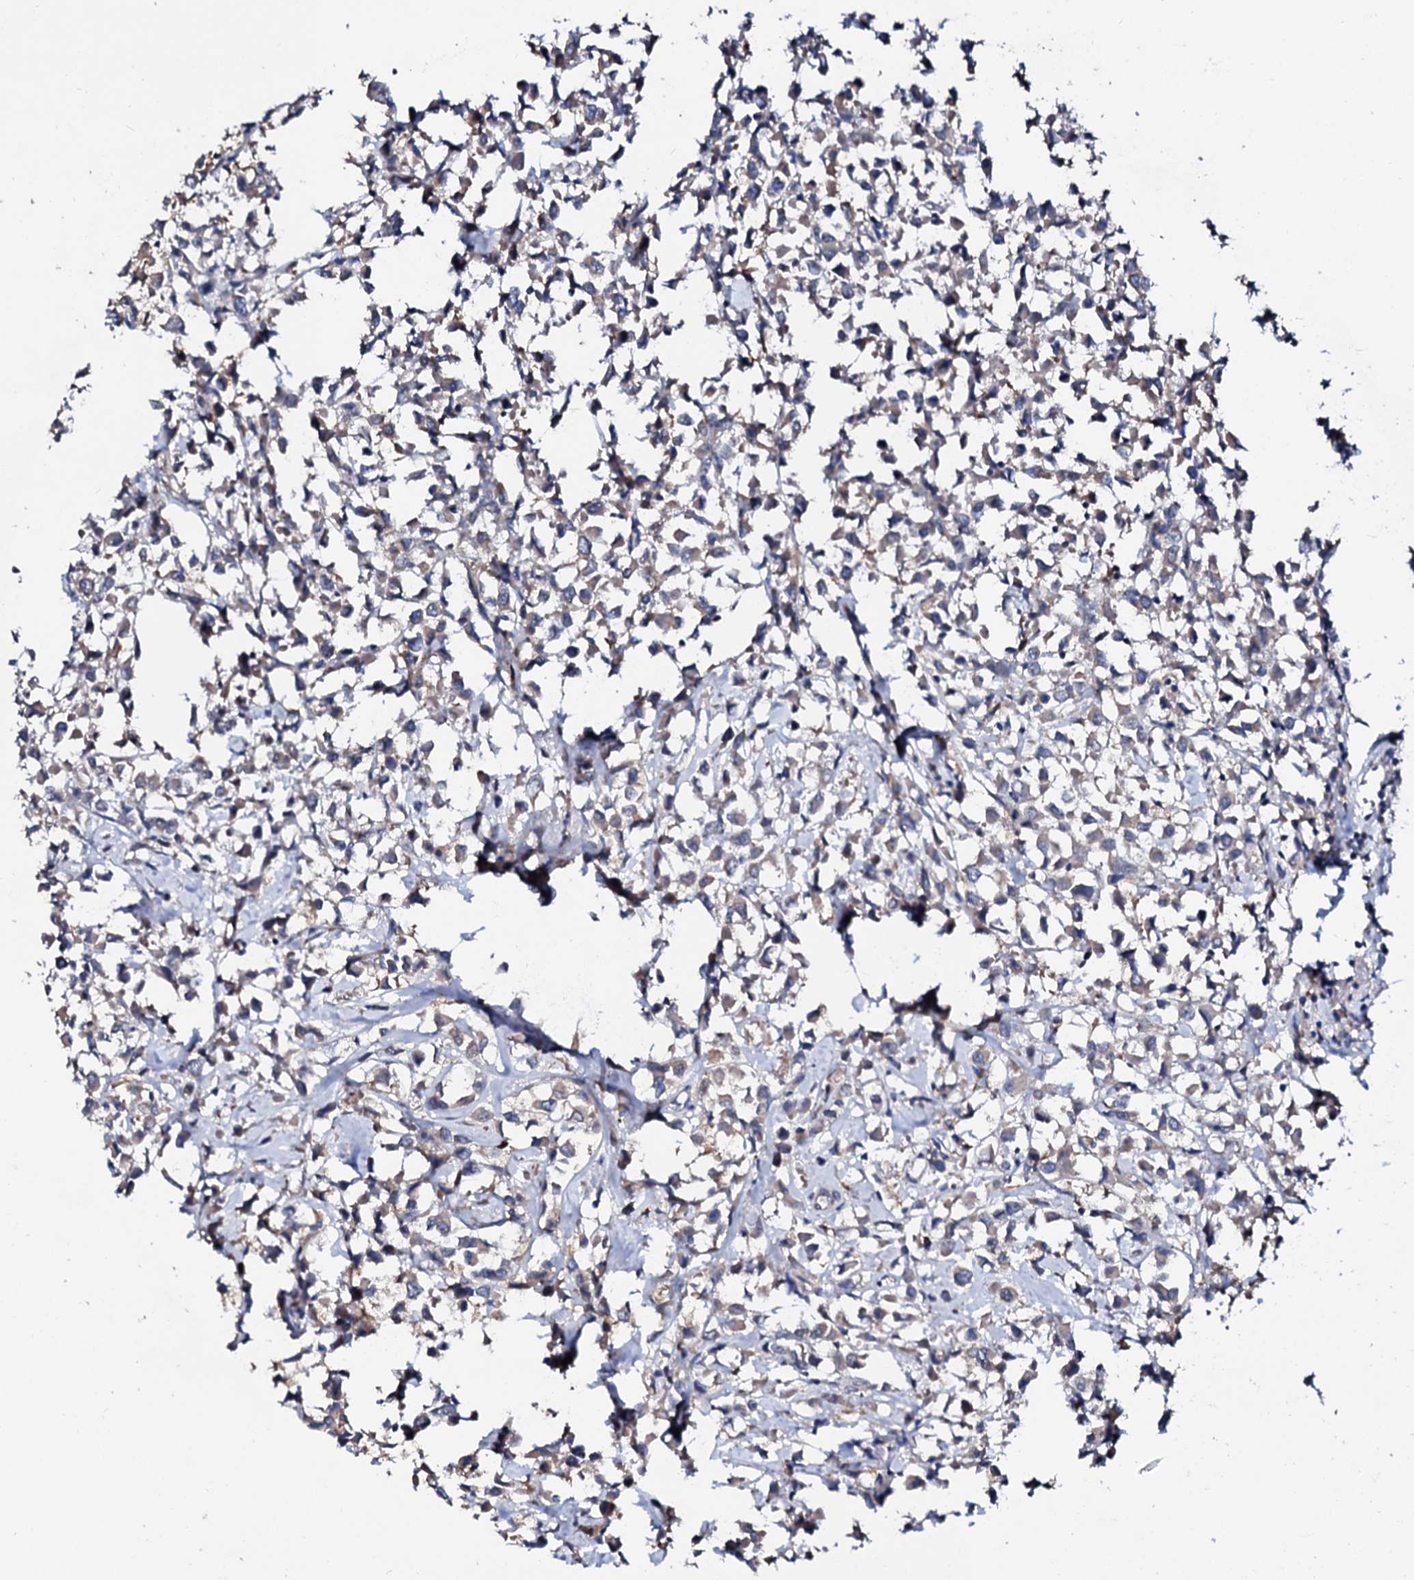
{"staining": {"intensity": "weak", "quantity": "25%-75%", "location": "cytoplasmic/membranous"}, "tissue": "breast cancer", "cell_type": "Tumor cells", "image_type": "cancer", "snomed": [{"axis": "morphology", "description": "Duct carcinoma"}, {"axis": "topography", "description": "Breast"}], "caption": "Protein expression analysis of human breast intraductal carcinoma reveals weak cytoplasmic/membranous expression in about 25%-75% of tumor cells.", "gene": "NUP58", "patient": {"sex": "female", "age": 87}}